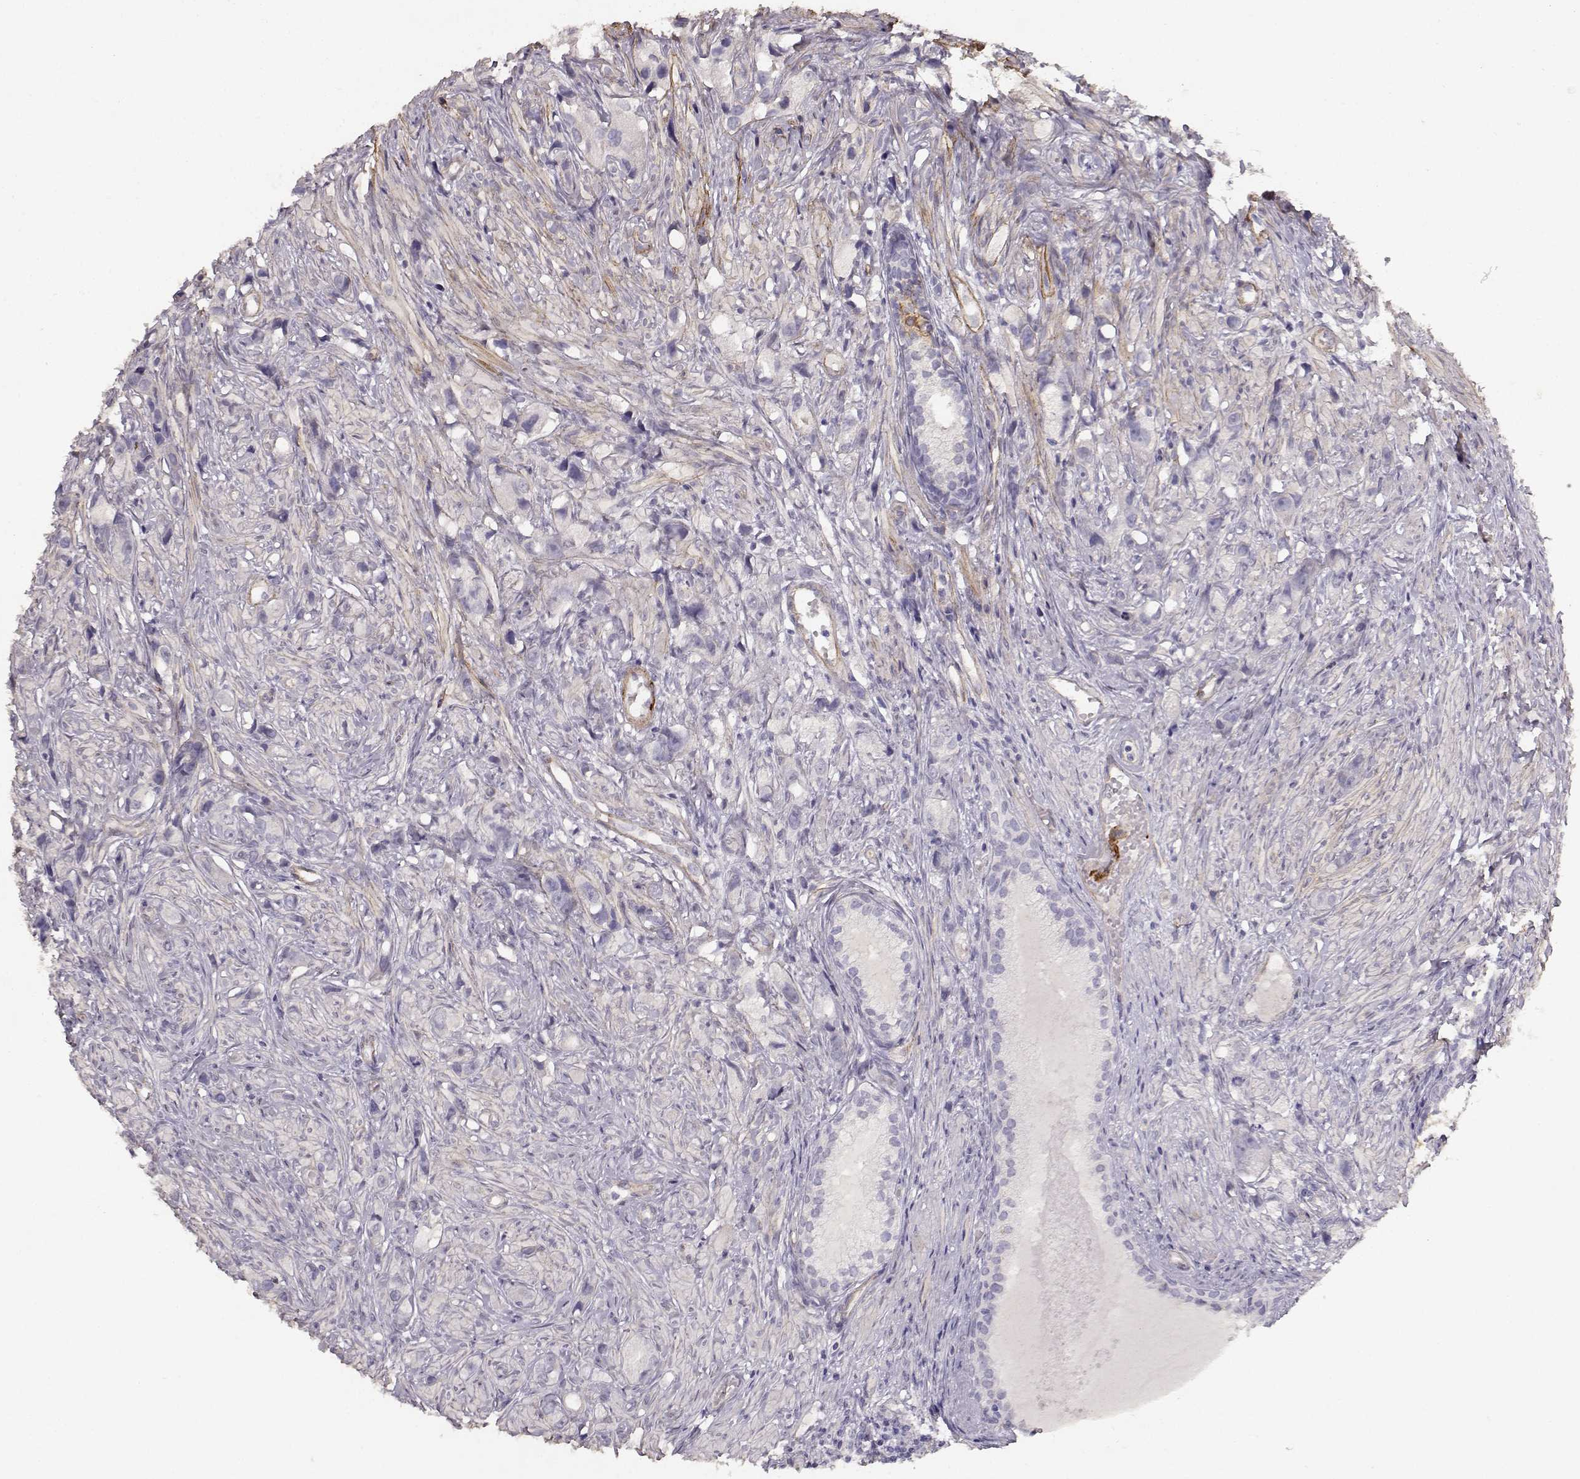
{"staining": {"intensity": "negative", "quantity": "none", "location": "none"}, "tissue": "prostate cancer", "cell_type": "Tumor cells", "image_type": "cancer", "snomed": [{"axis": "morphology", "description": "Adenocarcinoma, High grade"}, {"axis": "topography", "description": "Prostate"}], "caption": "Prostate adenocarcinoma (high-grade) was stained to show a protein in brown. There is no significant staining in tumor cells. Nuclei are stained in blue.", "gene": "LAMC1", "patient": {"sex": "male", "age": 75}}